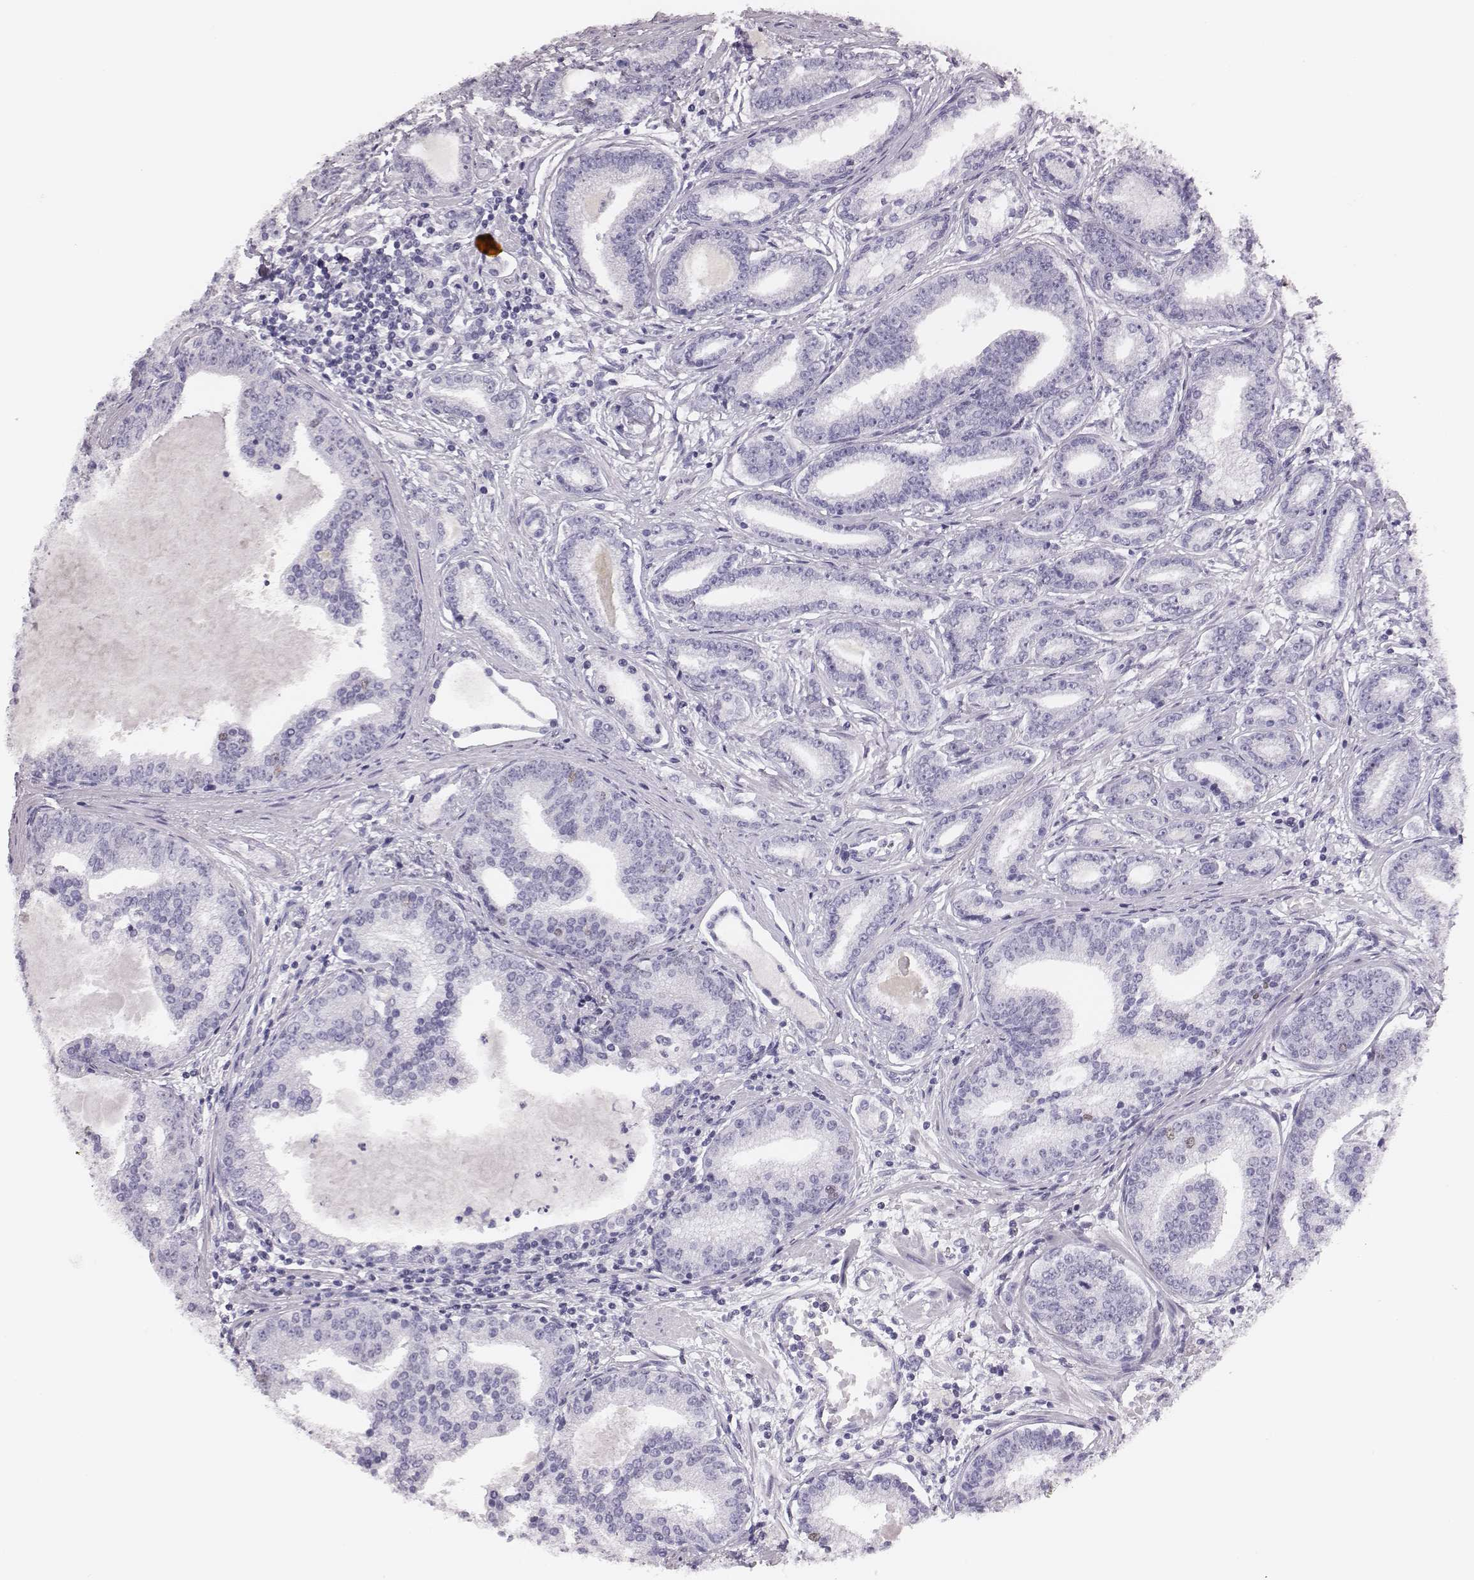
{"staining": {"intensity": "negative", "quantity": "none", "location": "none"}, "tissue": "prostate cancer", "cell_type": "Tumor cells", "image_type": "cancer", "snomed": [{"axis": "morphology", "description": "Adenocarcinoma, NOS"}, {"axis": "topography", "description": "Prostate"}], "caption": "There is no significant positivity in tumor cells of adenocarcinoma (prostate).", "gene": "H1-6", "patient": {"sex": "male", "age": 64}}